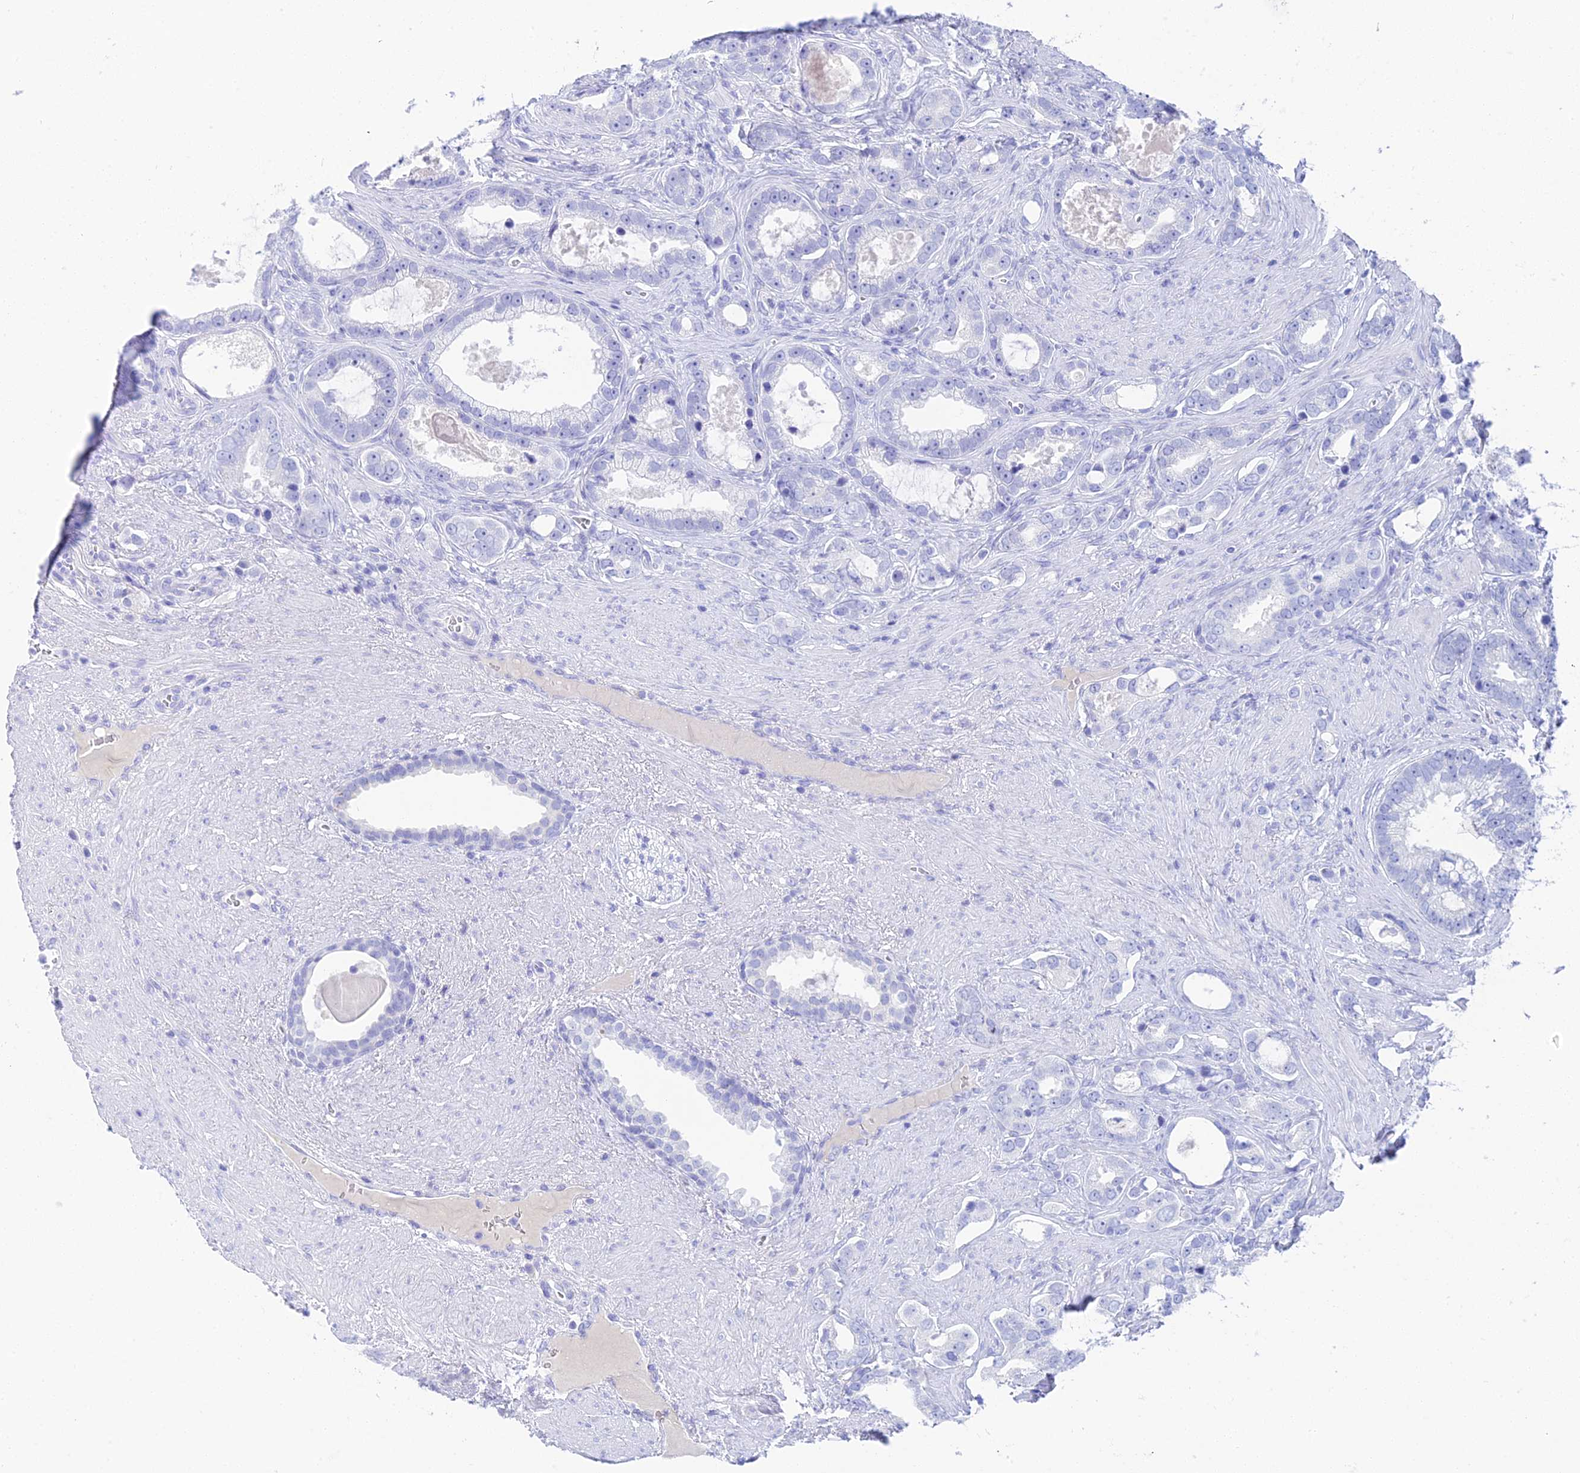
{"staining": {"intensity": "negative", "quantity": "none", "location": "none"}, "tissue": "prostate cancer", "cell_type": "Tumor cells", "image_type": "cancer", "snomed": [{"axis": "morphology", "description": "Adenocarcinoma, High grade"}, {"axis": "topography", "description": "Prostate"}], "caption": "Tumor cells show no significant expression in high-grade adenocarcinoma (prostate).", "gene": "REG1A", "patient": {"sex": "male", "age": 67}}